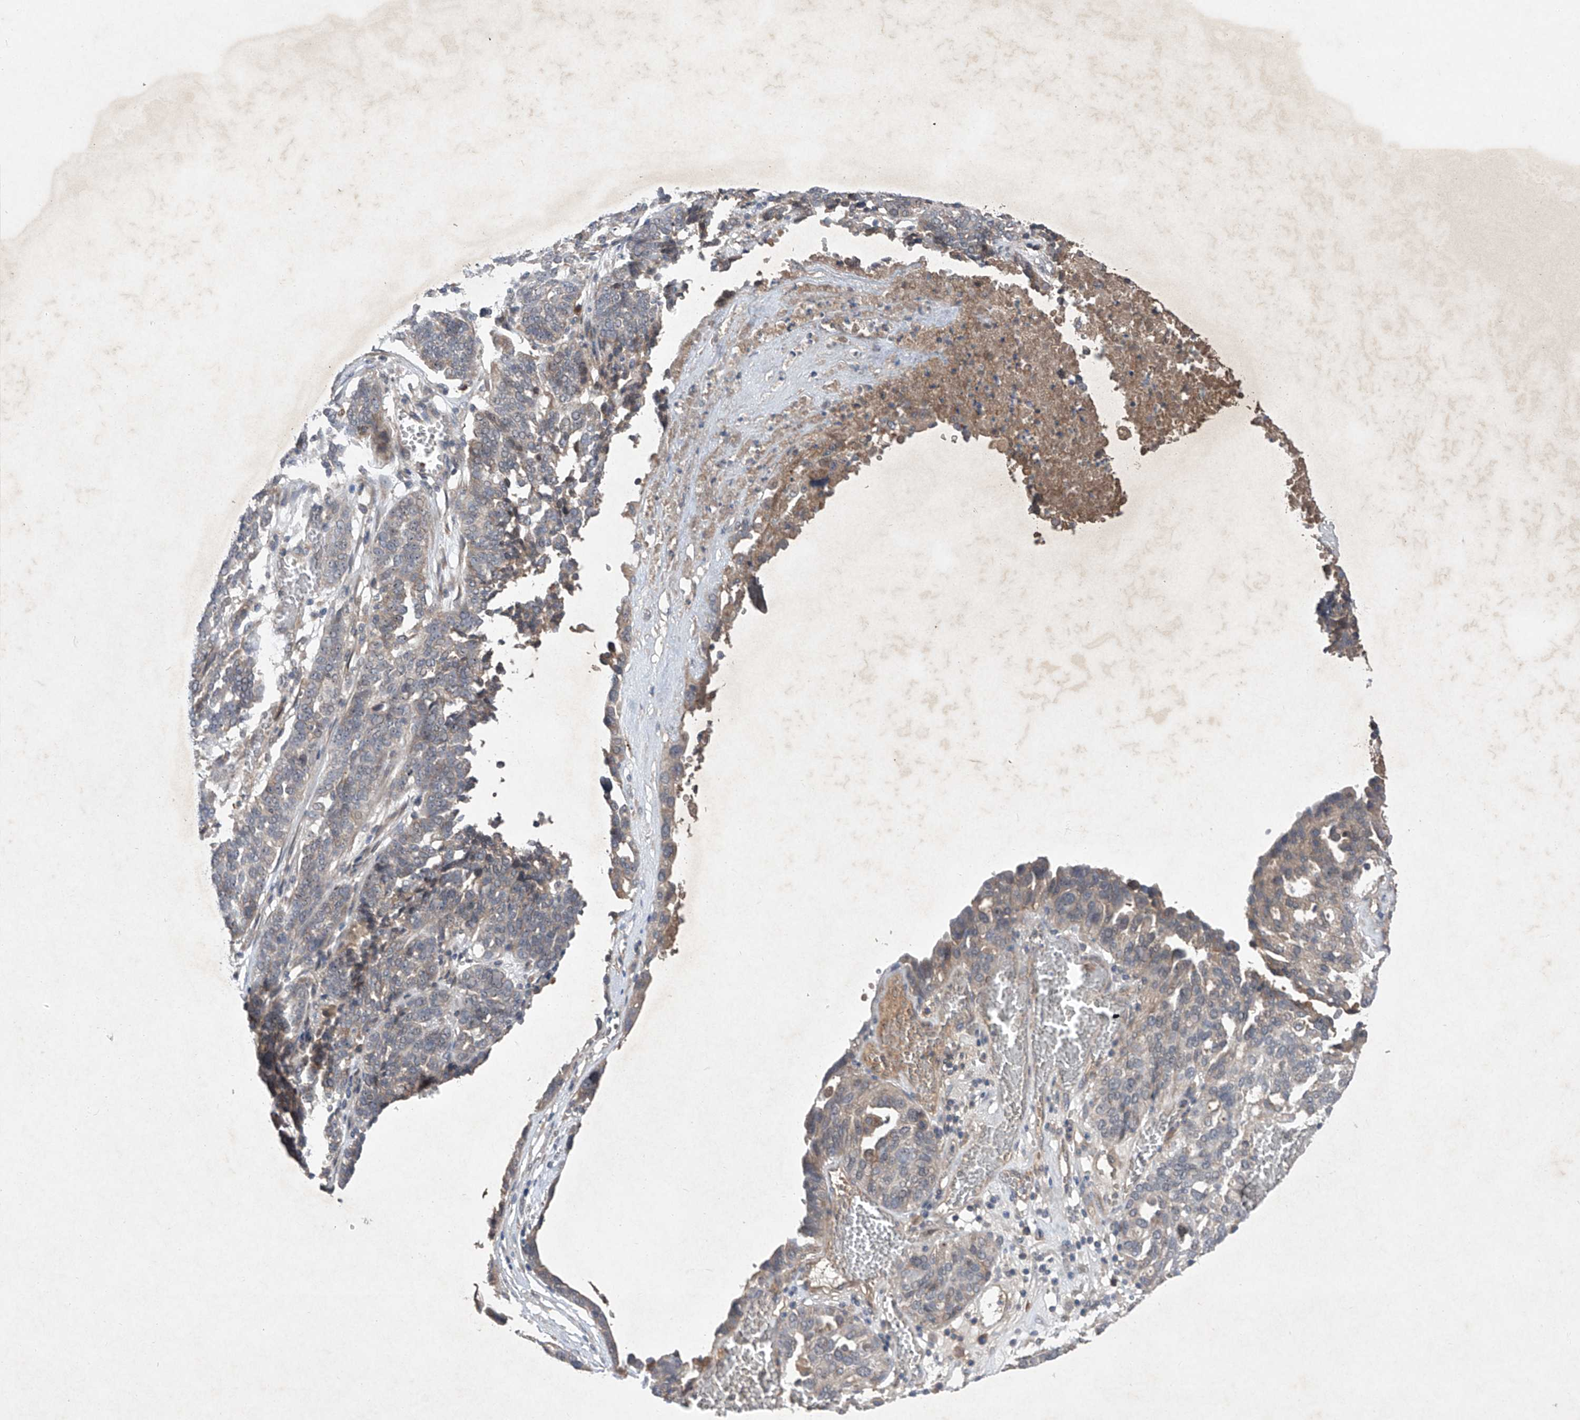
{"staining": {"intensity": "weak", "quantity": "<25%", "location": "cytoplasmic/membranous"}, "tissue": "ovarian cancer", "cell_type": "Tumor cells", "image_type": "cancer", "snomed": [{"axis": "morphology", "description": "Cystadenocarcinoma, serous, NOS"}, {"axis": "topography", "description": "Ovary"}], "caption": "The immunohistochemistry (IHC) photomicrograph has no significant positivity in tumor cells of serous cystadenocarcinoma (ovarian) tissue. The staining was performed using DAB (3,3'-diaminobenzidine) to visualize the protein expression in brown, while the nuclei were stained in blue with hematoxylin (Magnification: 20x).", "gene": "FAM135A", "patient": {"sex": "female", "age": 59}}